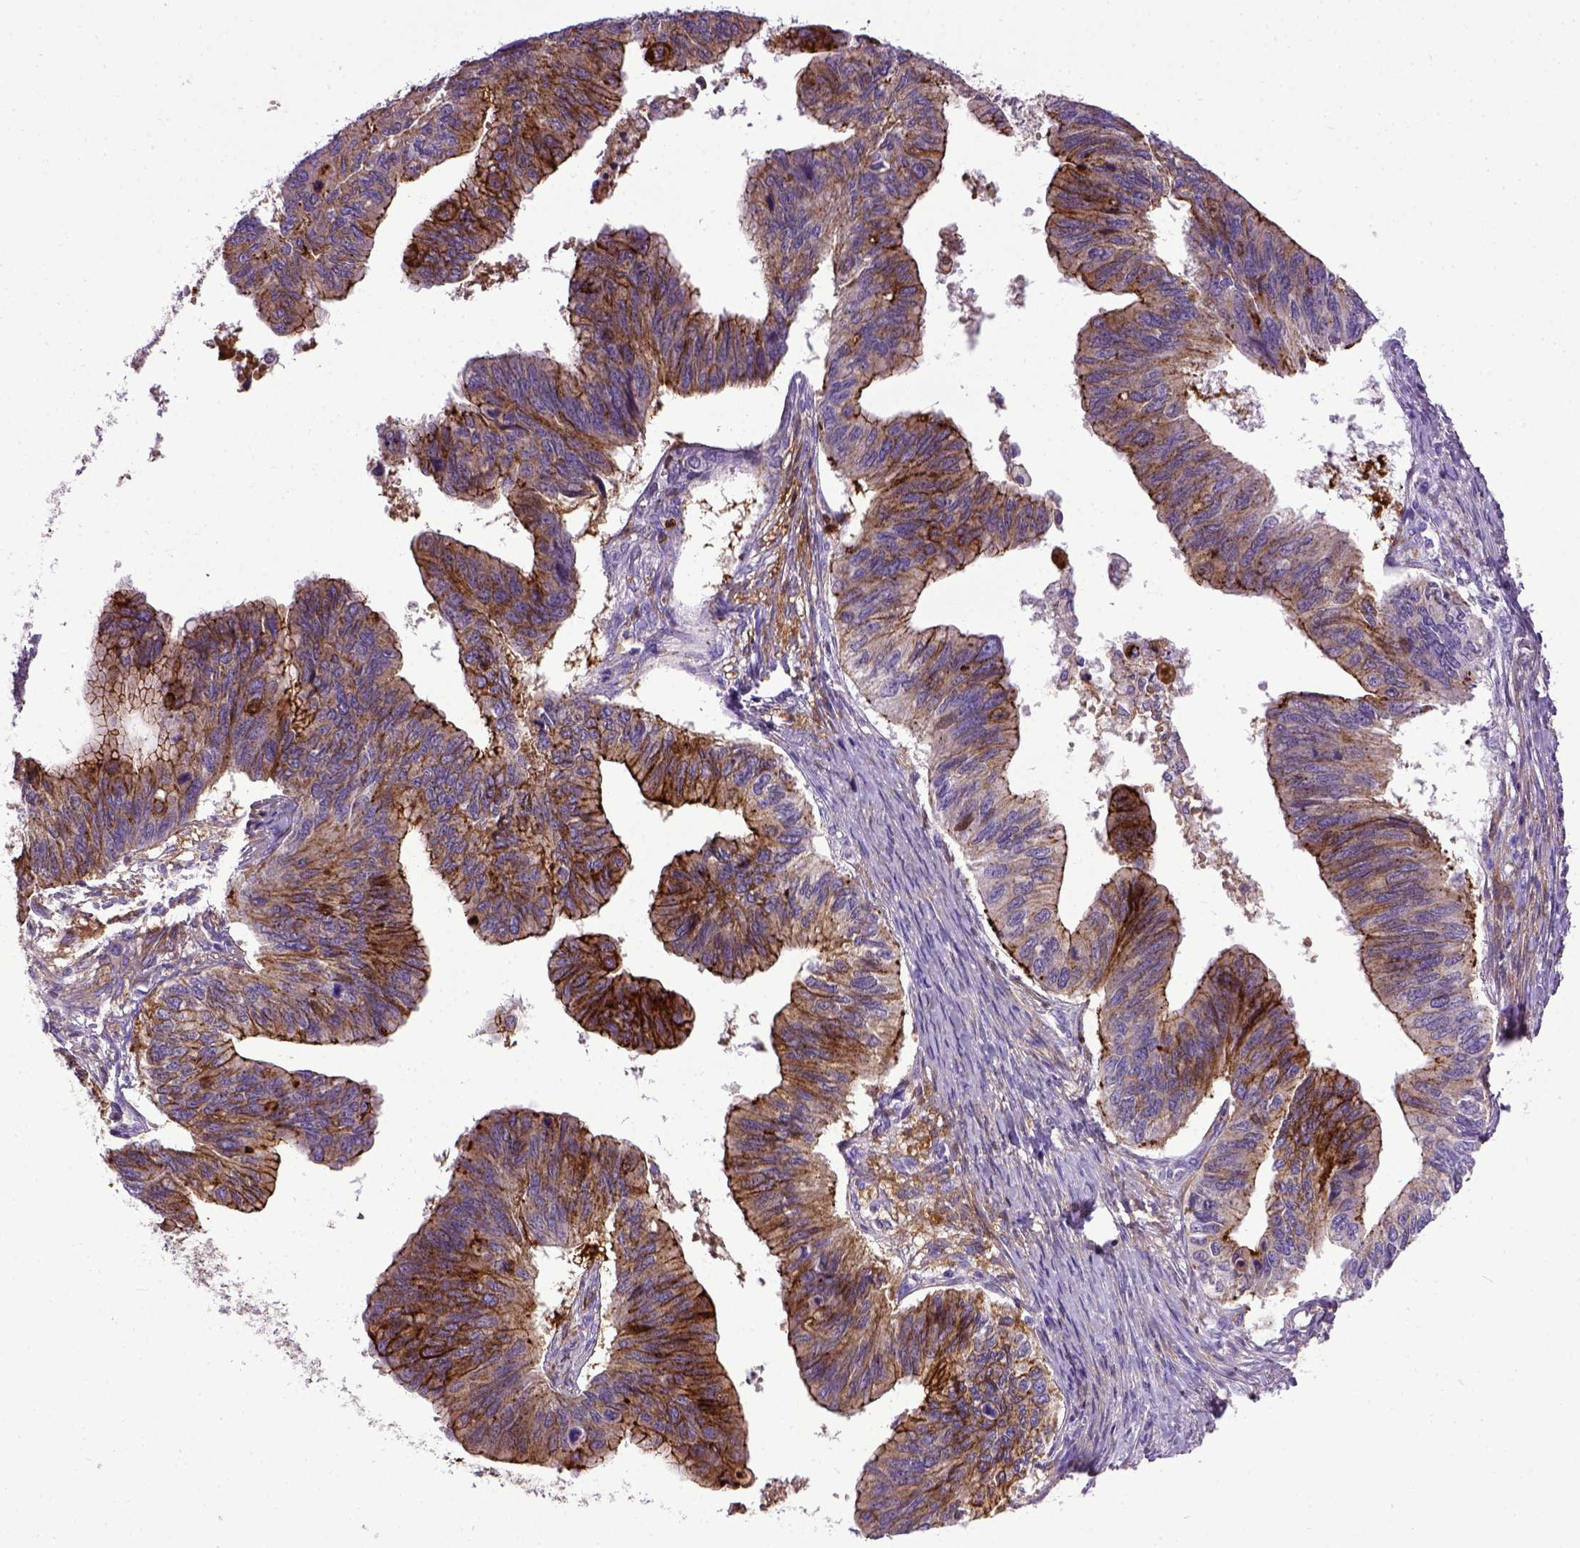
{"staining": {"intensity": "strong", "quantity": ">75%", "location": "cytoplasmic/membranous"}, "tissue": "ovarian cancer", "cell_type": "Tumor cells", "image_type": "cancer", "snomed": [{"axis": "morphology", "description": "Cystadenocarcinoma, mucinous, NOS"}, {"axis": "topography", "description": "Ovary"}], "caption": "Approximately >75% of tumor cells in ovarian mucinous cystadenocarcinoma display strong cytoplasmic/membranous protein staining as visualized by brown immunohistochemical staining.", "gene": "CDH1", "patient": {"sex": "female", "age": 76}}